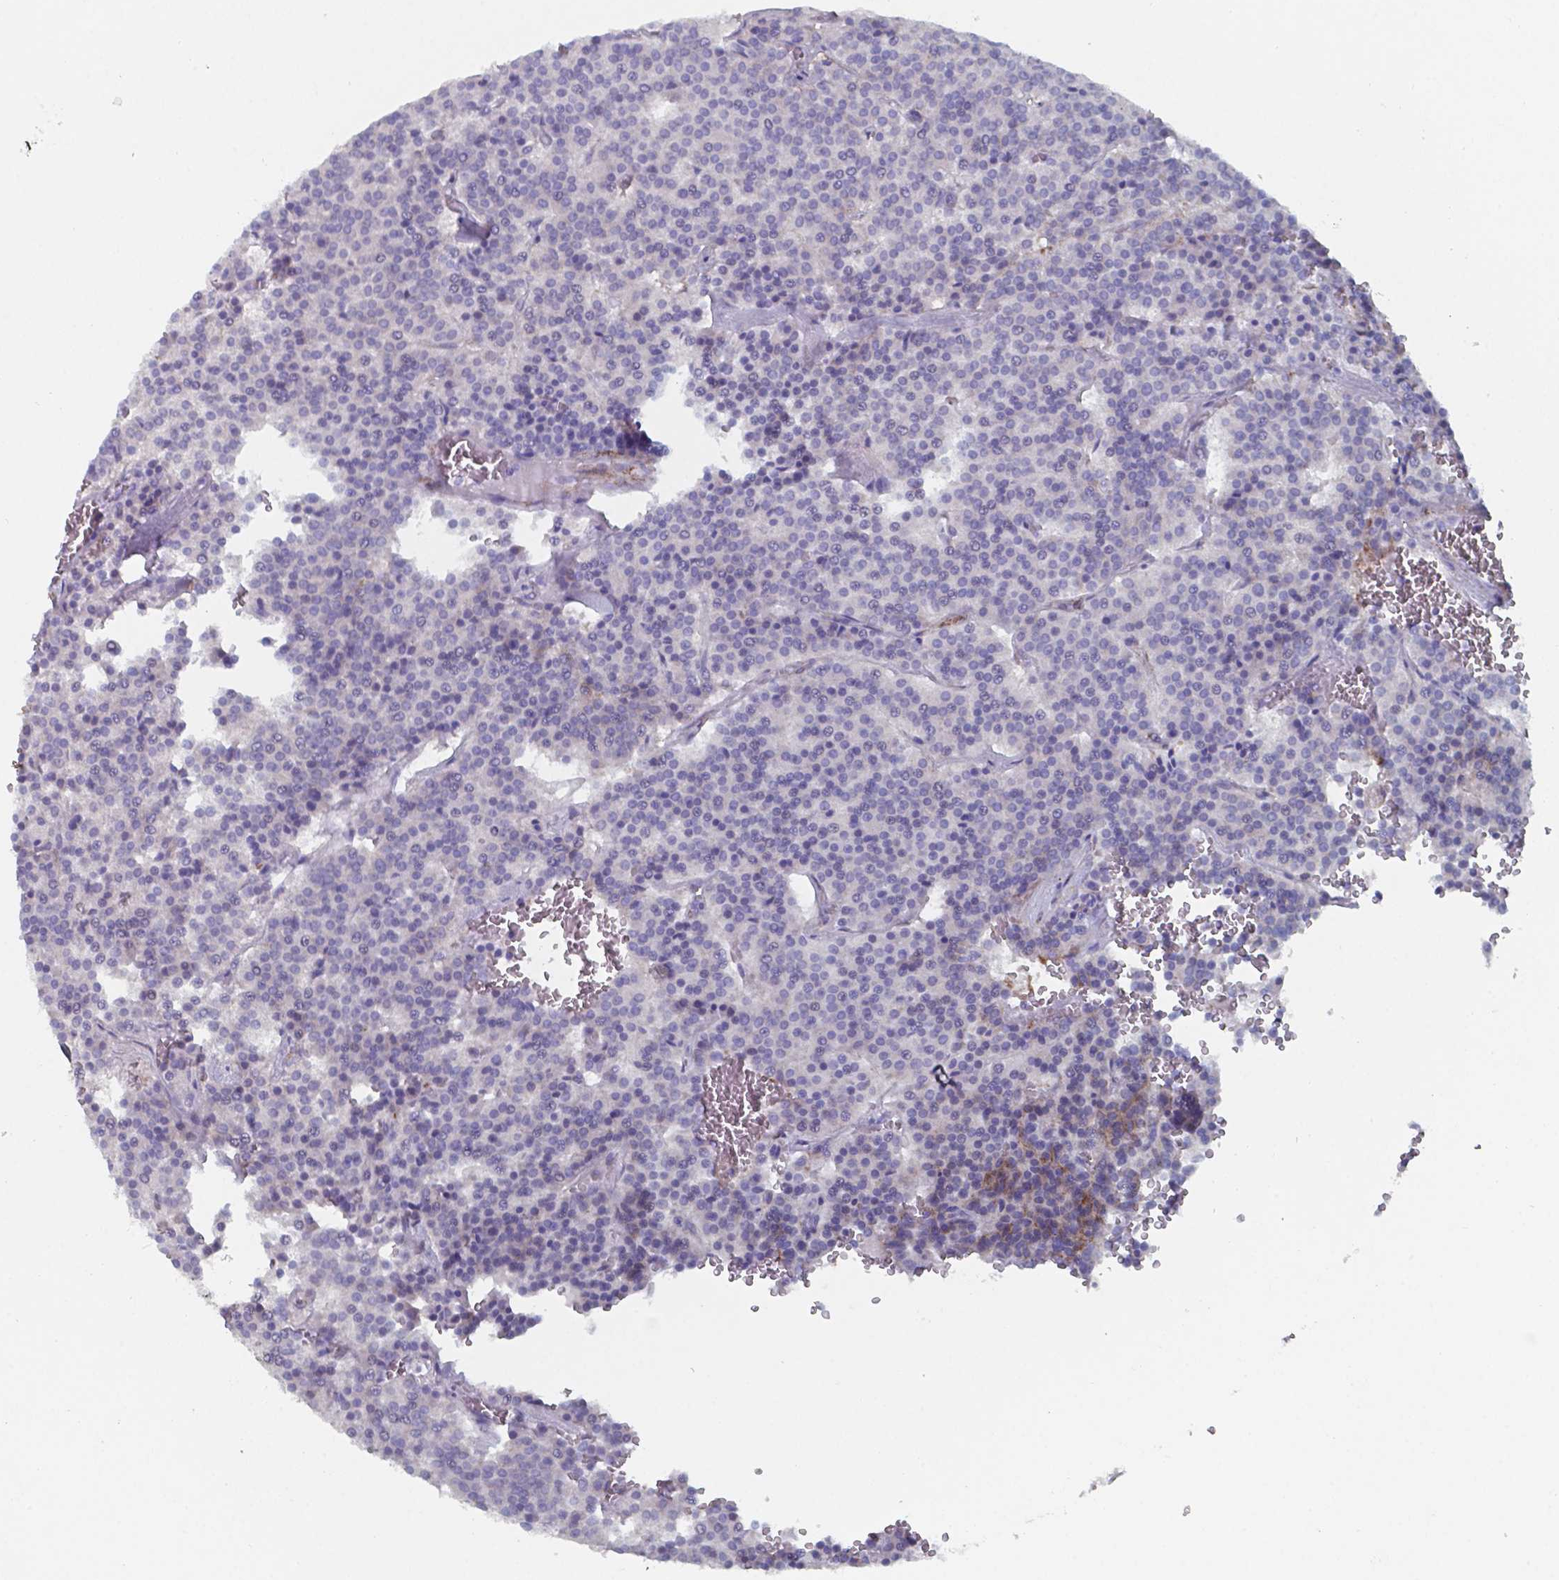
{"staining": {"intensity": "negative", "quantity": "none", "location": "none"}, "tissue": "carcinoid", "cell_type": "Tumor cells", "image_type": "cancer", "snomed": [{"axis": "morphology", "description": "Carcinoid, malignant, NOS"}, {"axis": "topography", "description": "Lung"}], "caption": "This is an immunohistochemistry histopathology image of carcinoid (malignant). There is no expression in tumor cells.", "gene": "PLA2R1", "patient": {"sex": "male", "age": 70}}